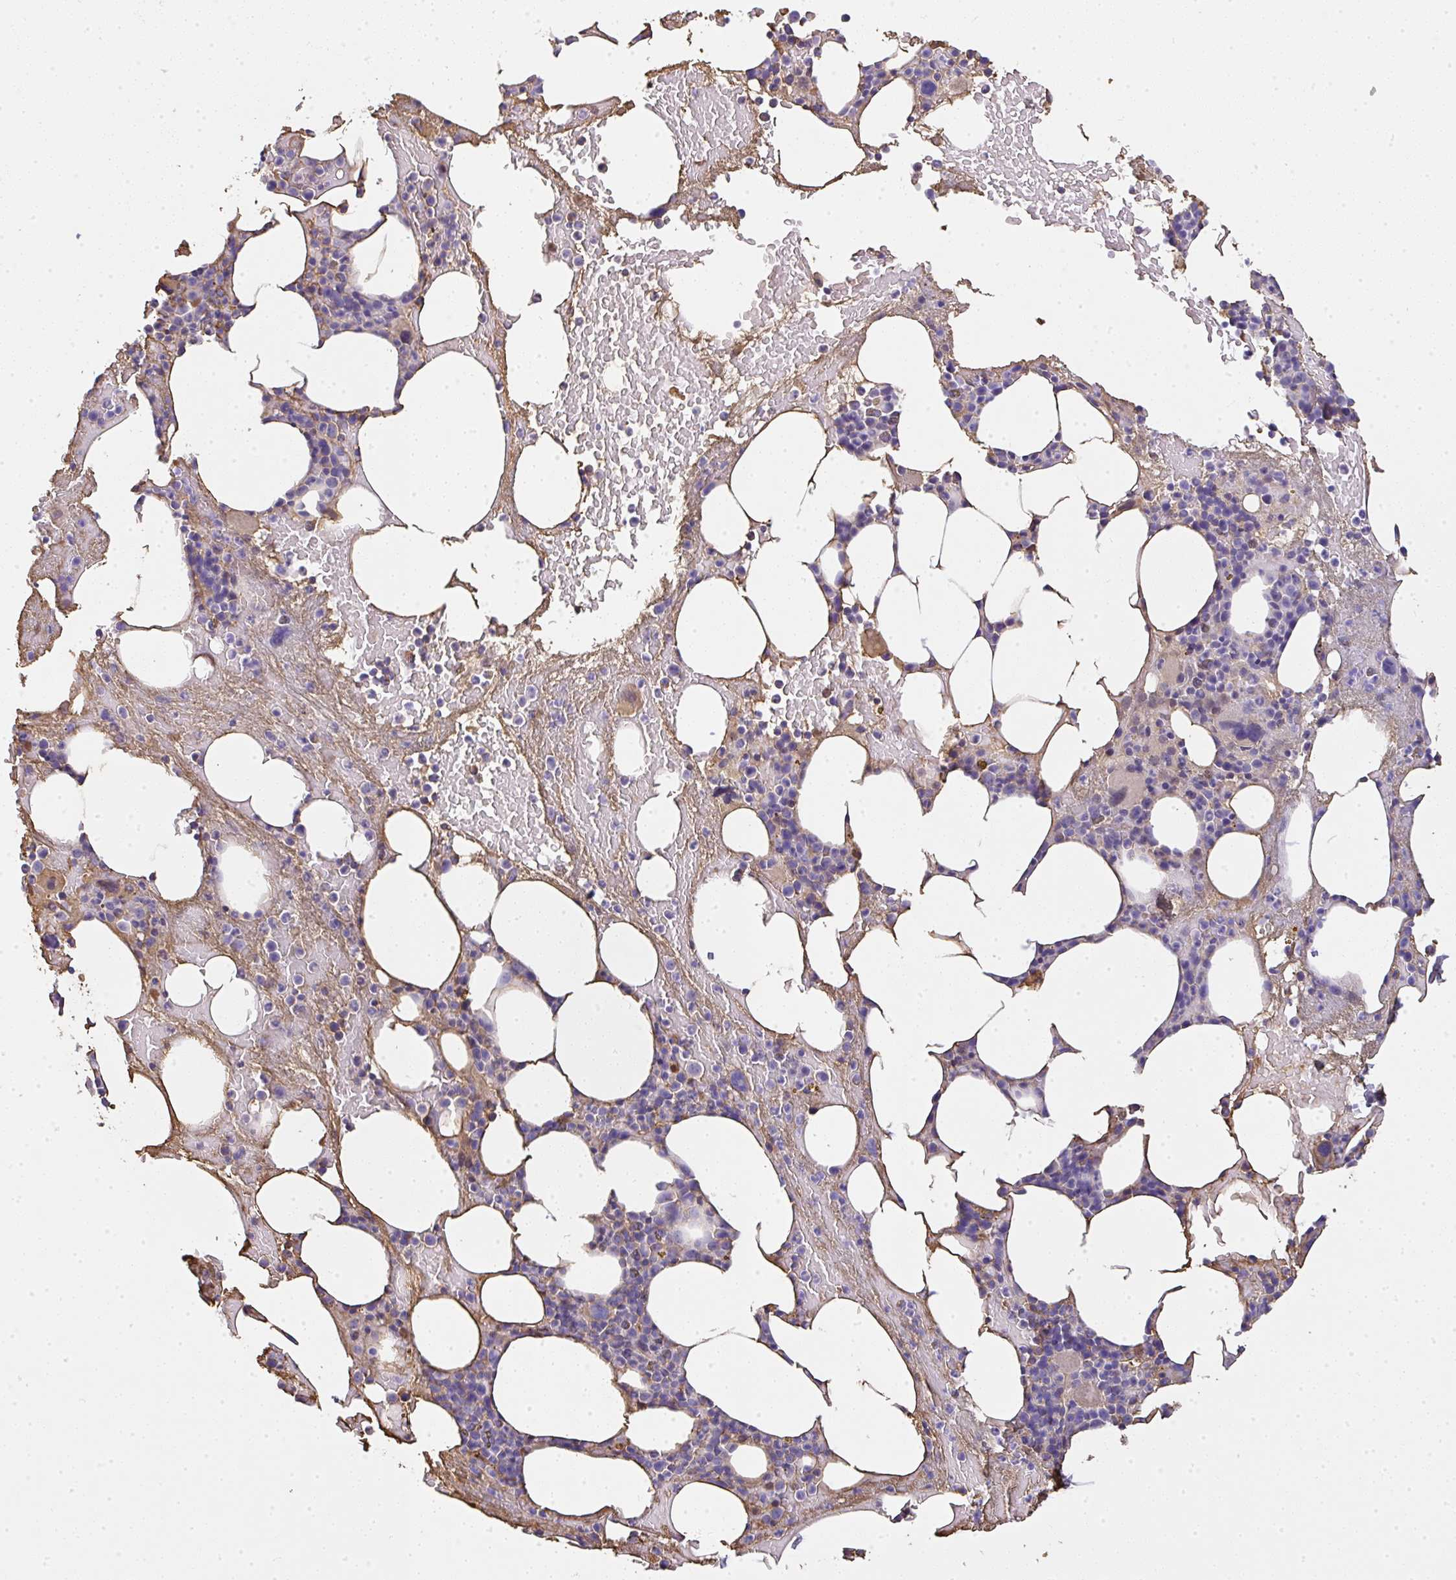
{"staining": {"intensity": "moderate", "quantity": "<25%", "location": "cytoplasmic/membranous"}, "tissue": "bone marrow", "cell_type": "Hematopoietic cells", "image_type": "normal", "snomed": [{"axis": "morphology", "description": "Normal tissue, NOS"}, {"axis": "topography", "description": "Bone marrow"}], "caption": "Moderate cytoplasmic/membranous protein positivity is appreciated in approximately <25% of hematopoietic cells in bone marrow.", "gene": "SMYD5", "patient": {"sex": "female", "age": 62}}